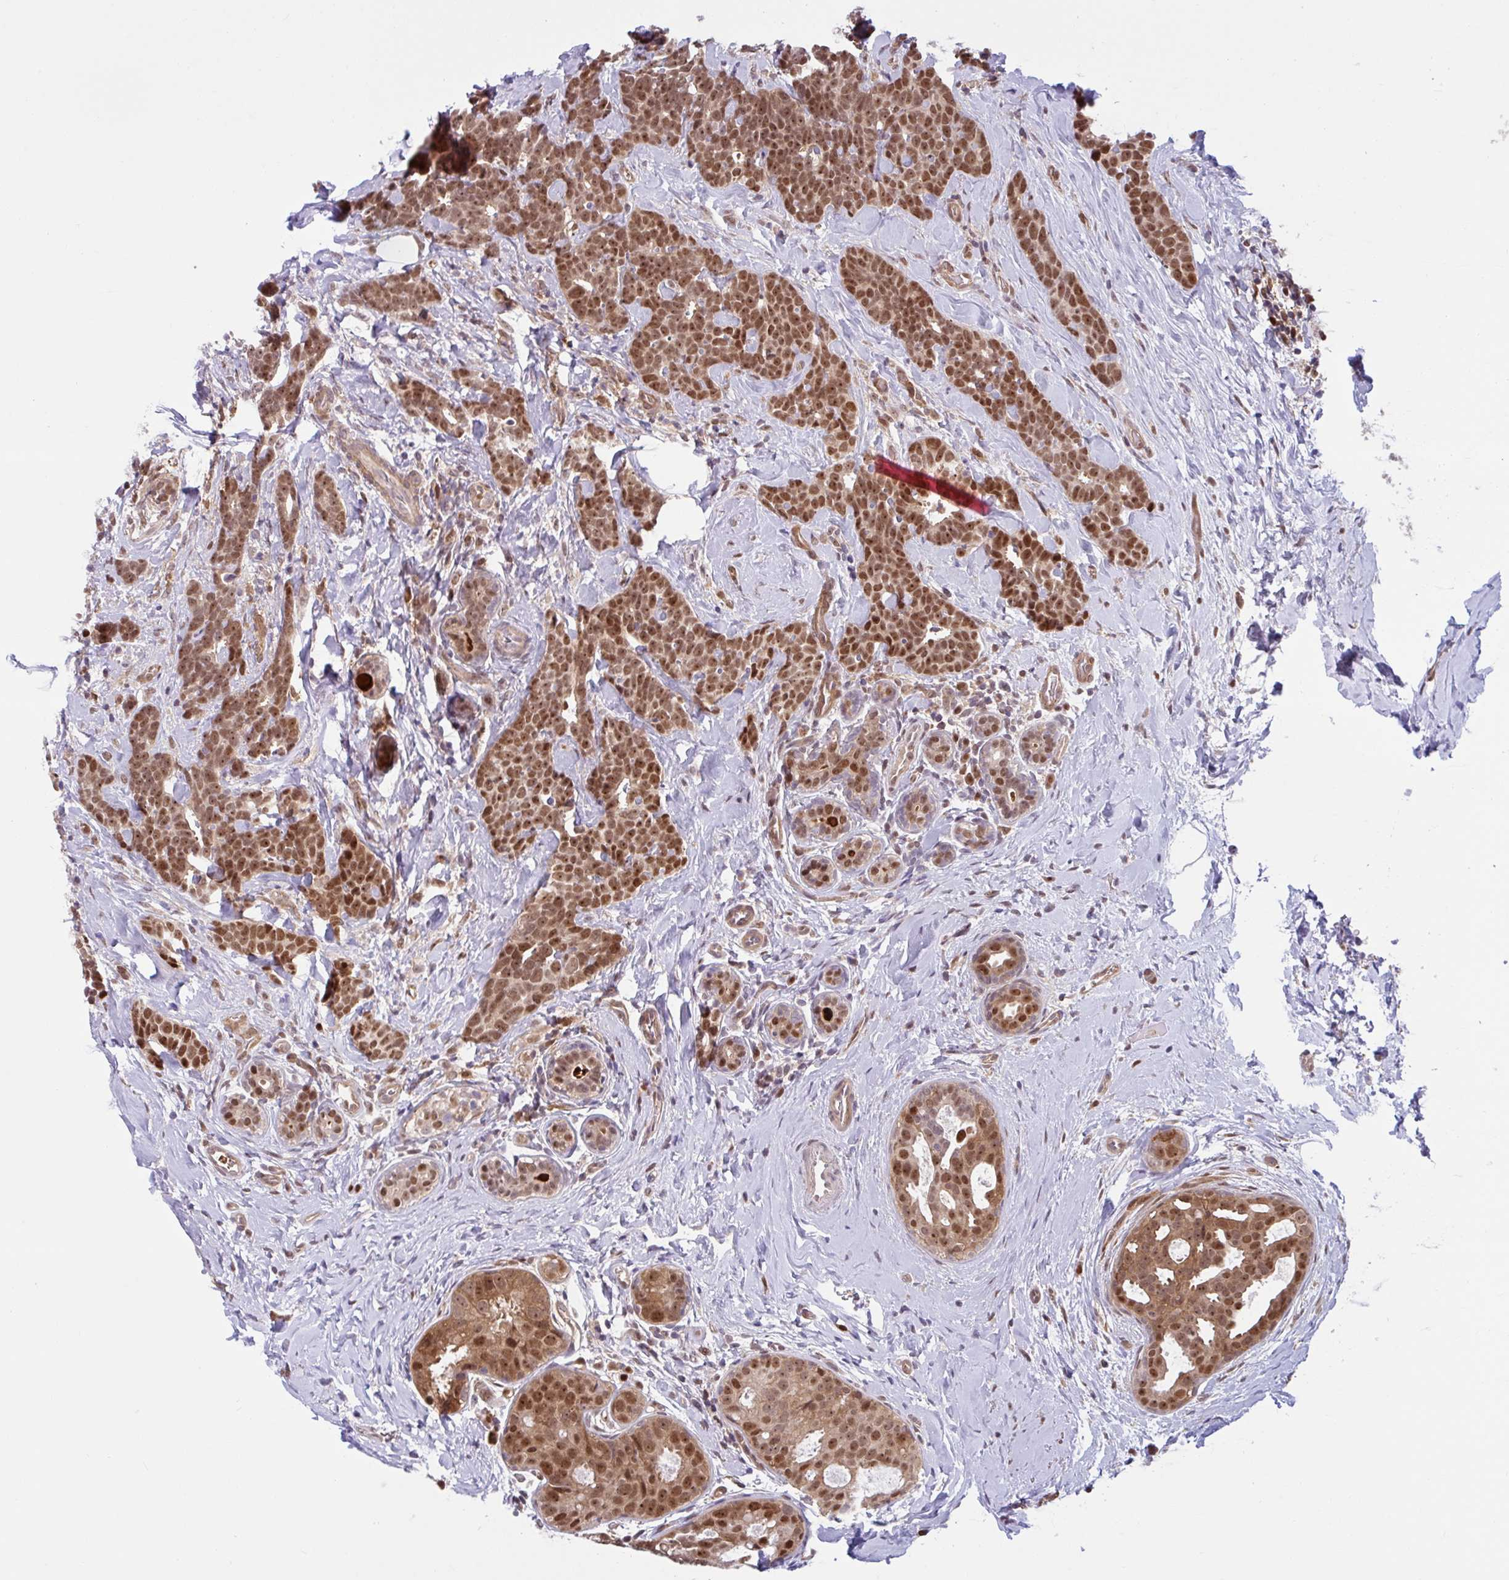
{"staining": {"intensity": "strong", "quantity": ">75%", "location": "nuclear"}, "tissue": "breast cancer", "cell_type": "Tumor cells", "image_type": "cancer", "snomed": [{"axis": "morphology", "description": "Duct carcinoma"}, {"axis": "topography", "description": "Breast"}], "caption": "Brown immunohistochemical staining in human breast cancer (infiltrating ductal carcinoma) shows strong nuclear expression in about >75% of tumor cells.", "gene": "HMBS", "patient": {"sex": "female", "age": 71}}